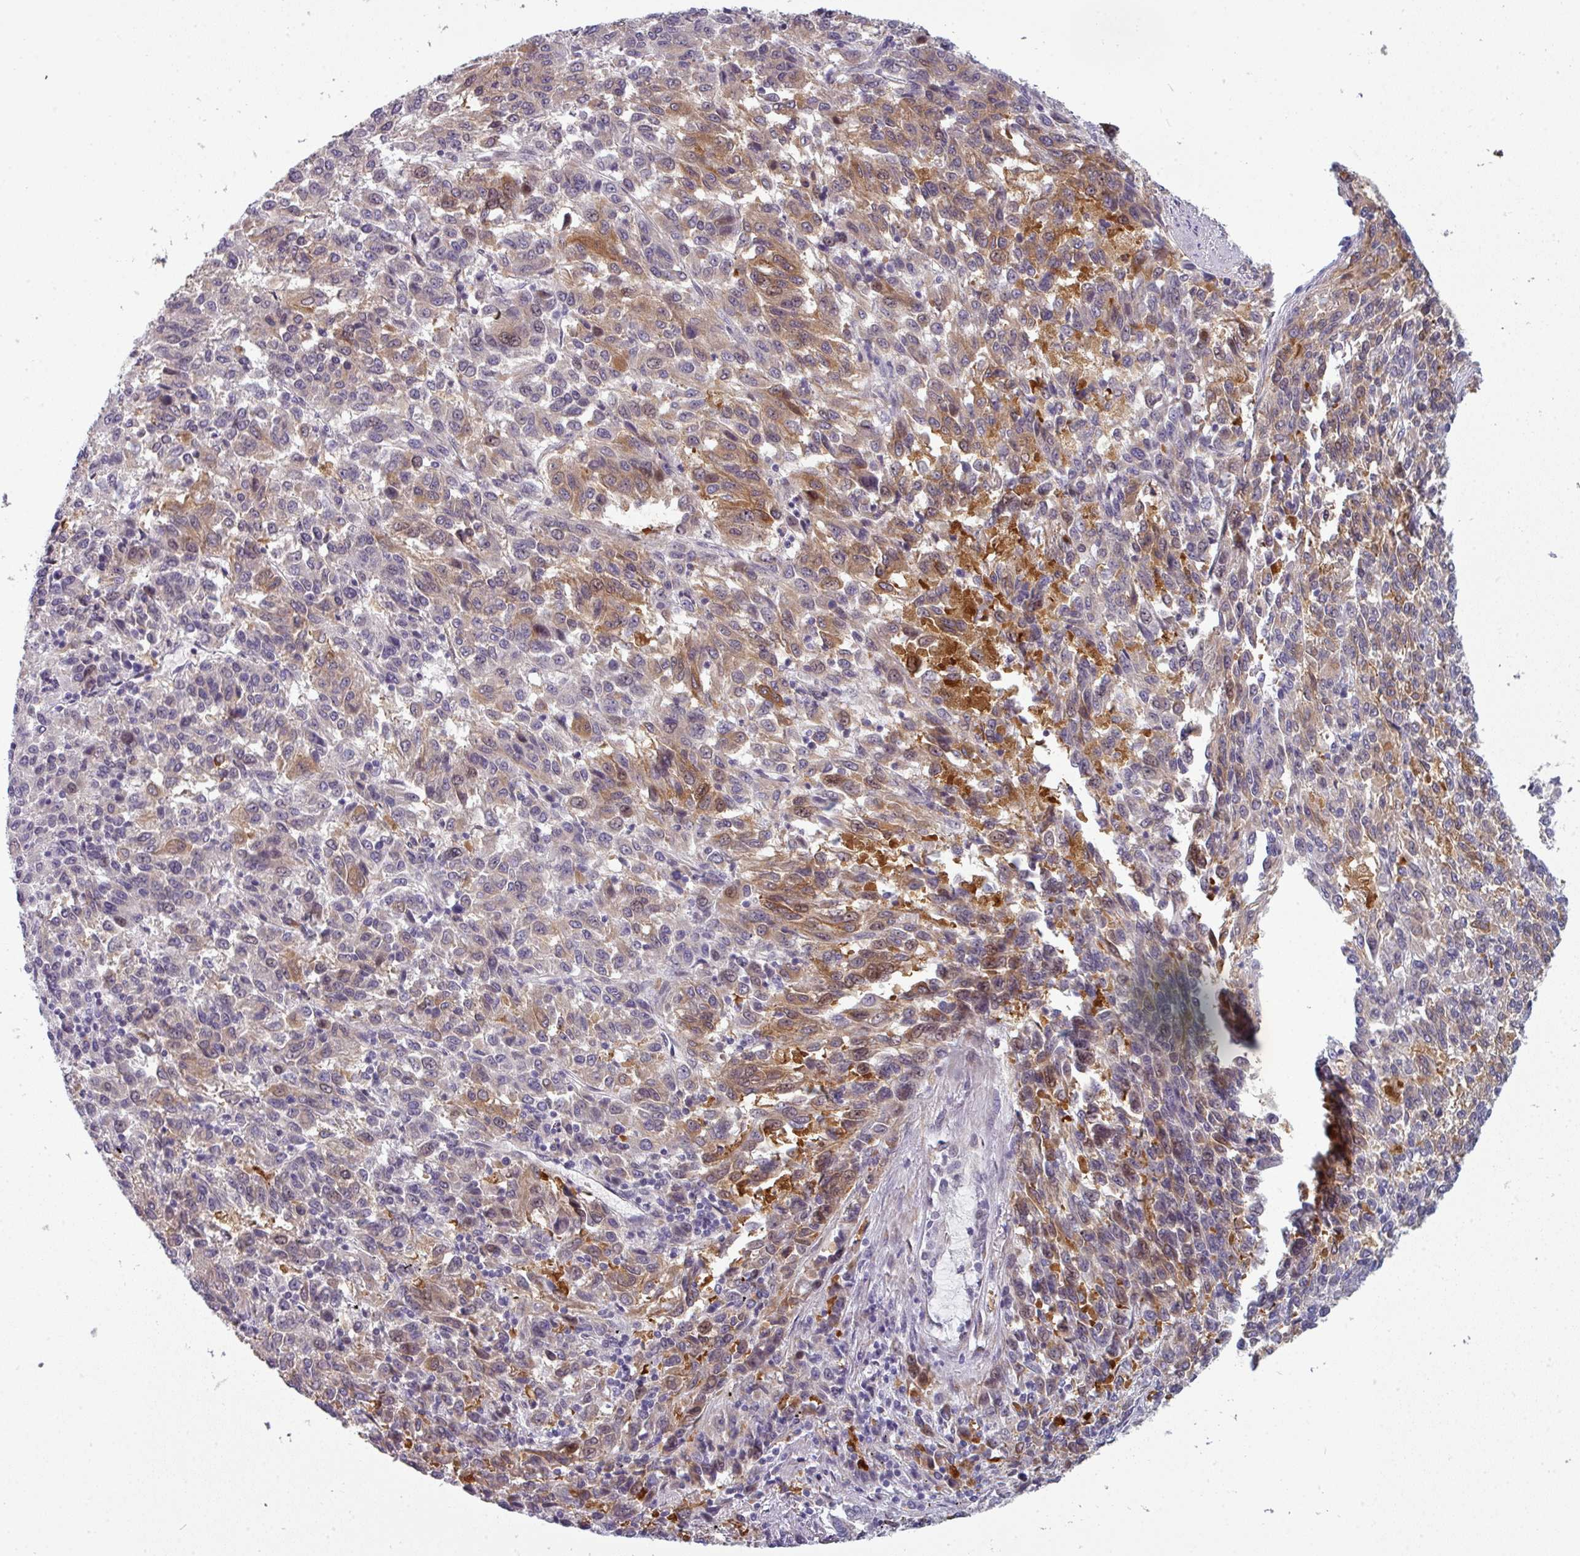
{"staining": {"intensity": "moderate", "quantity": "25%-75%", "location": "cytoplasmic/membranous"}, "tissue": "melanoma", "cell_type": "Tumor cells", "image_type": "cancer", "snomed": [{"axis": "morphology", "description": "Malignant melanoma, Metastatic site"}, {"axis": "topography", "description": "Lung"}], "caption": "Malignant melanoma (metastatic site) stained with a brown dye displays moderate cytoplasmic/membranous positive positivity in about 25%-75% of tumor cells.", "gene": "PRAMEF12", "patient": {"sex": "male", "age": 64}}